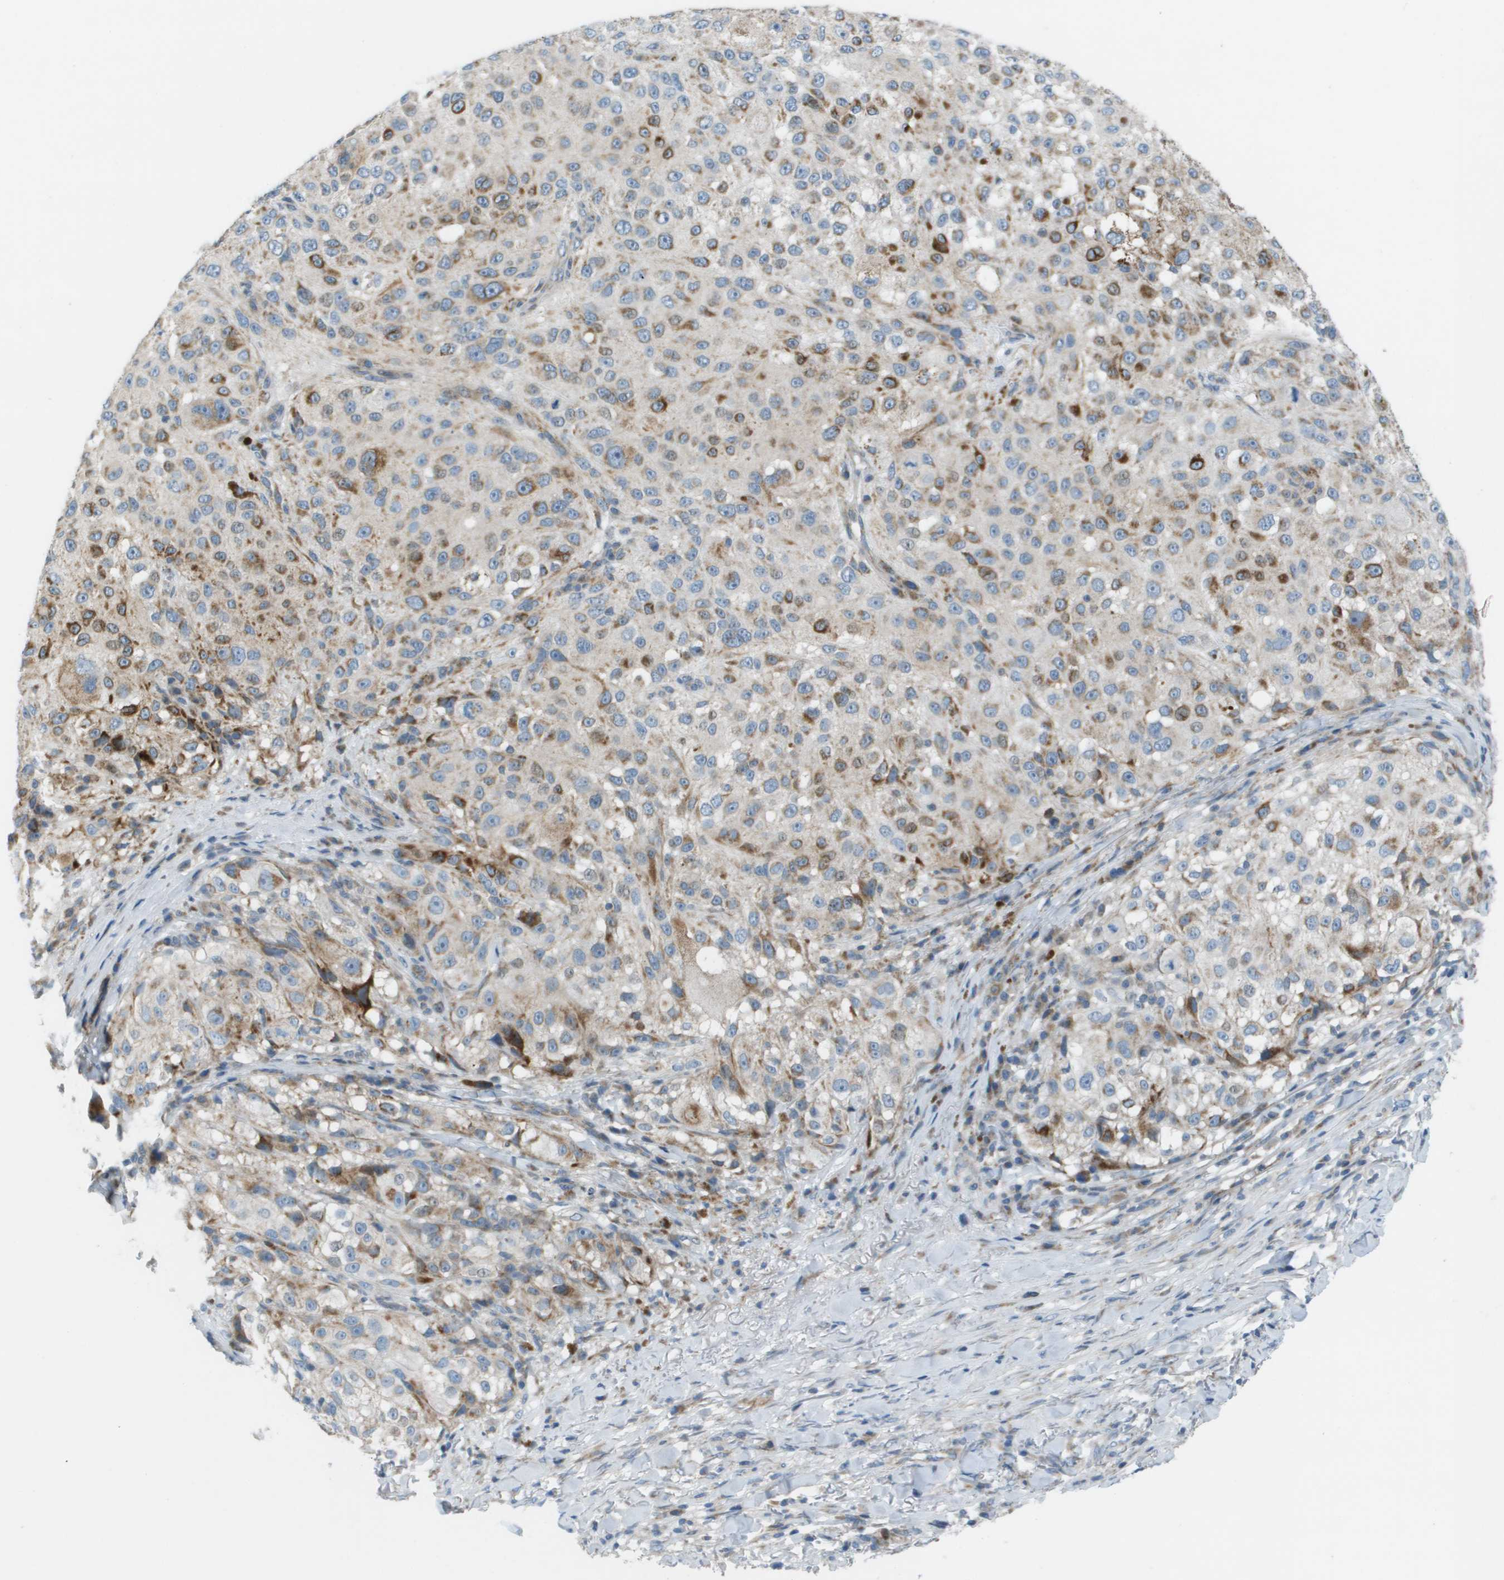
{"staining": {"intensity": "moderate", "quantity": "25%-75%", "location": "cytoplasmic/membranous"}, "tissue": "melanoma", "cell_type": "Tumor cells", "image_type": "cancer", "snomed": [{"axis": "morphology", "description": "Necrosis, NOS"}, {"axis": "morphology", "description": "Malignant melanoma, NOS"}, {"axis": "topography", "description": "Skin"}], "caption": "Melanoma tissue demonstrates moderate cytoplasmic/membranous staining in approximately 25%-75% of tumor cells, visualized by immunohistochemistry. (Stains: DAB (3,3'-diaminobenzidine) in brown, nuclei in blue, Microscopy: brightfield microscopy at high magnification).", "gene": "GALNT6", "patient": {"sex": "female", "age": 87}}